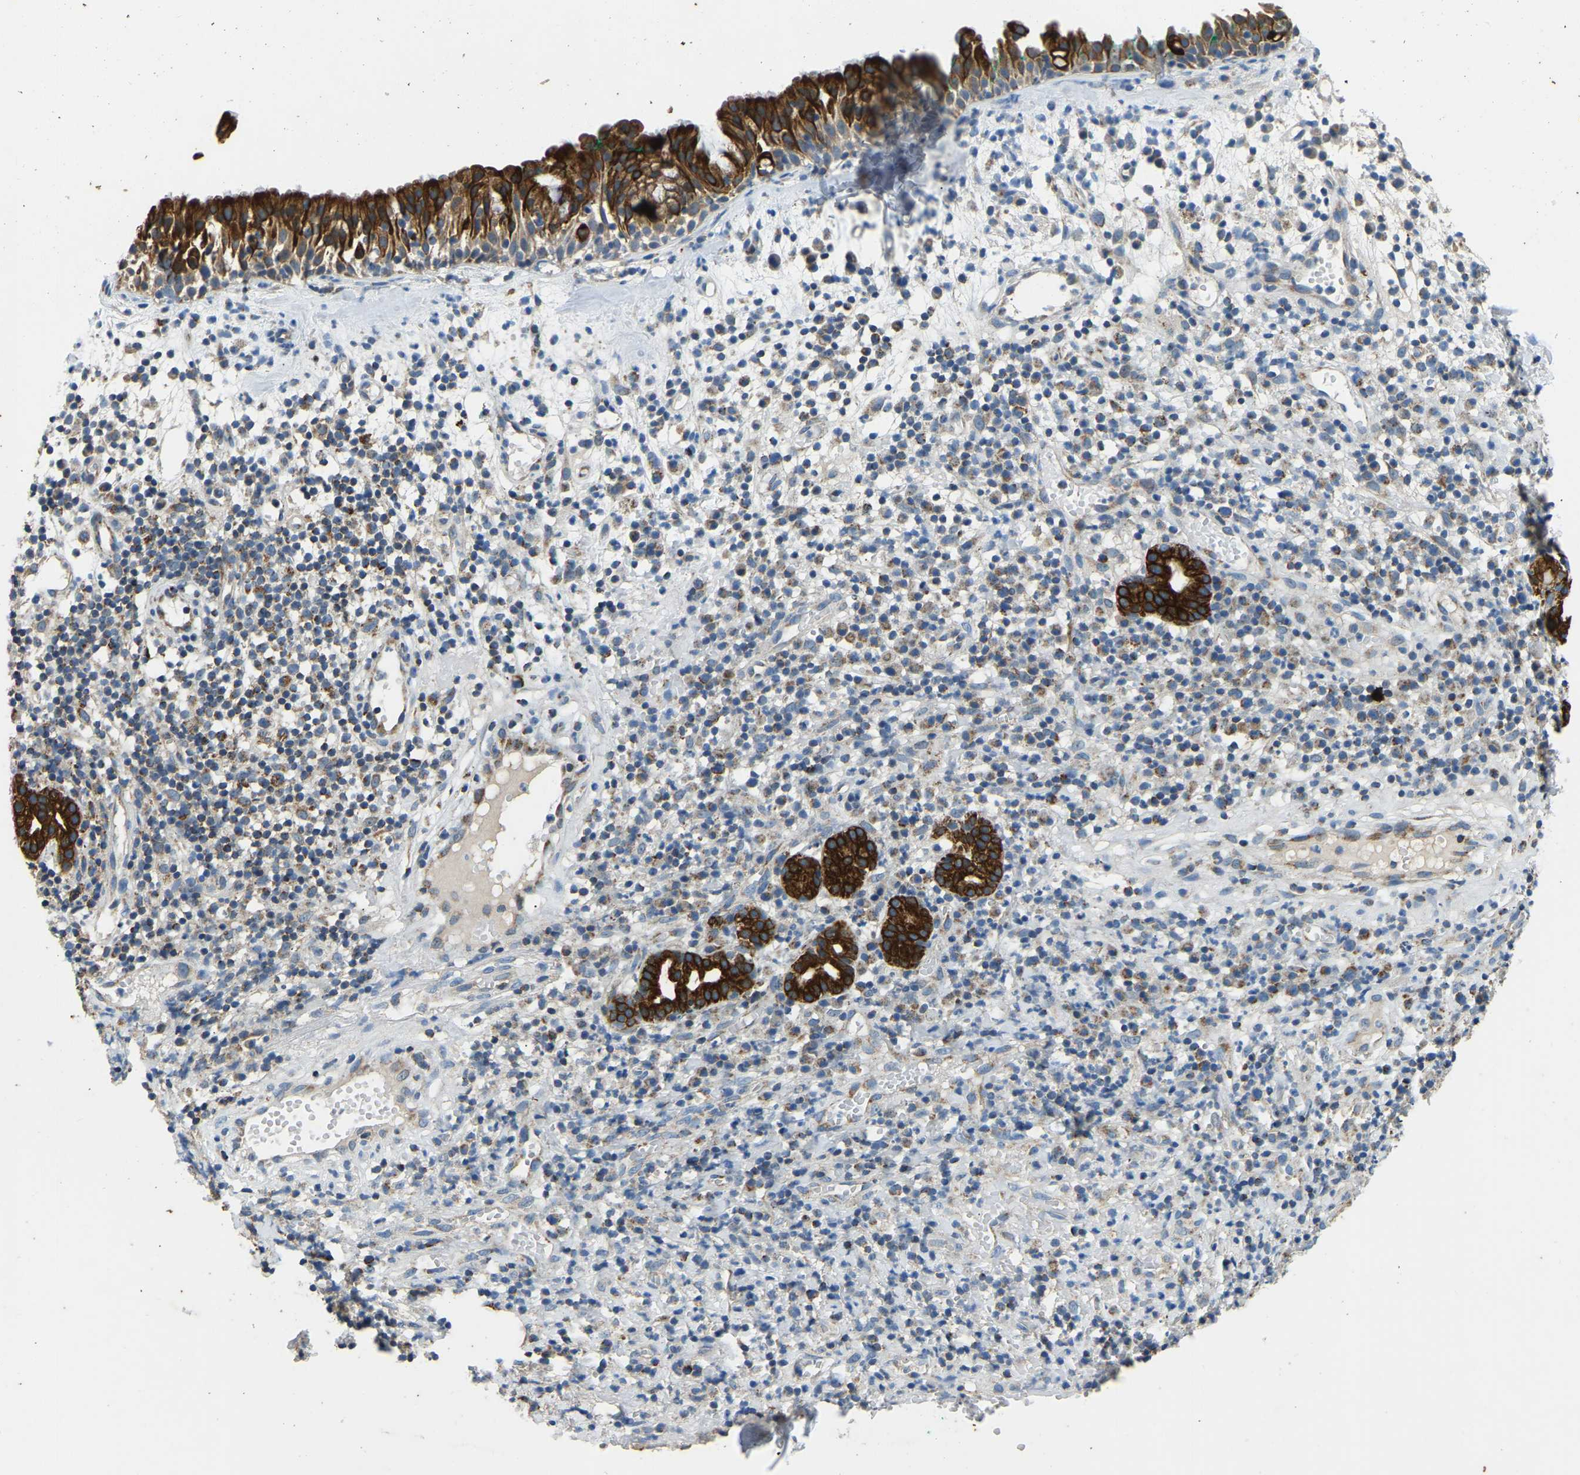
{"staining": {"intensity": "strong", "quantity": ">75%", "location": "cytoplasmic/membranous"}, "tissue": "nasopharynx", "cell_type": "Respiratory epithelial cells", "image_type": "normal", "snomed": [{"axis": "morphology", "description": "Normal tissue, NOS"}, {"axis": "morphology", "description": "Basal cell carcinoma"}, {"axis": "topography", "description": "Cartilage tissue"}, {"axis": "topography", "description": "Nasopharynx"}, {"axis": "topography", "description": "Oral tissue"}], "caption": "Brown immunohistochemical staining in benign nasopharynx shows strong cytoplasmic/membranous staining in about >75% of respiratory epithelial cells. The protein of interest is shown in brown color, while the nuclei are stained blue.", "gene": "ZNF200", "patient": {"sex": "female", "age": 77}}